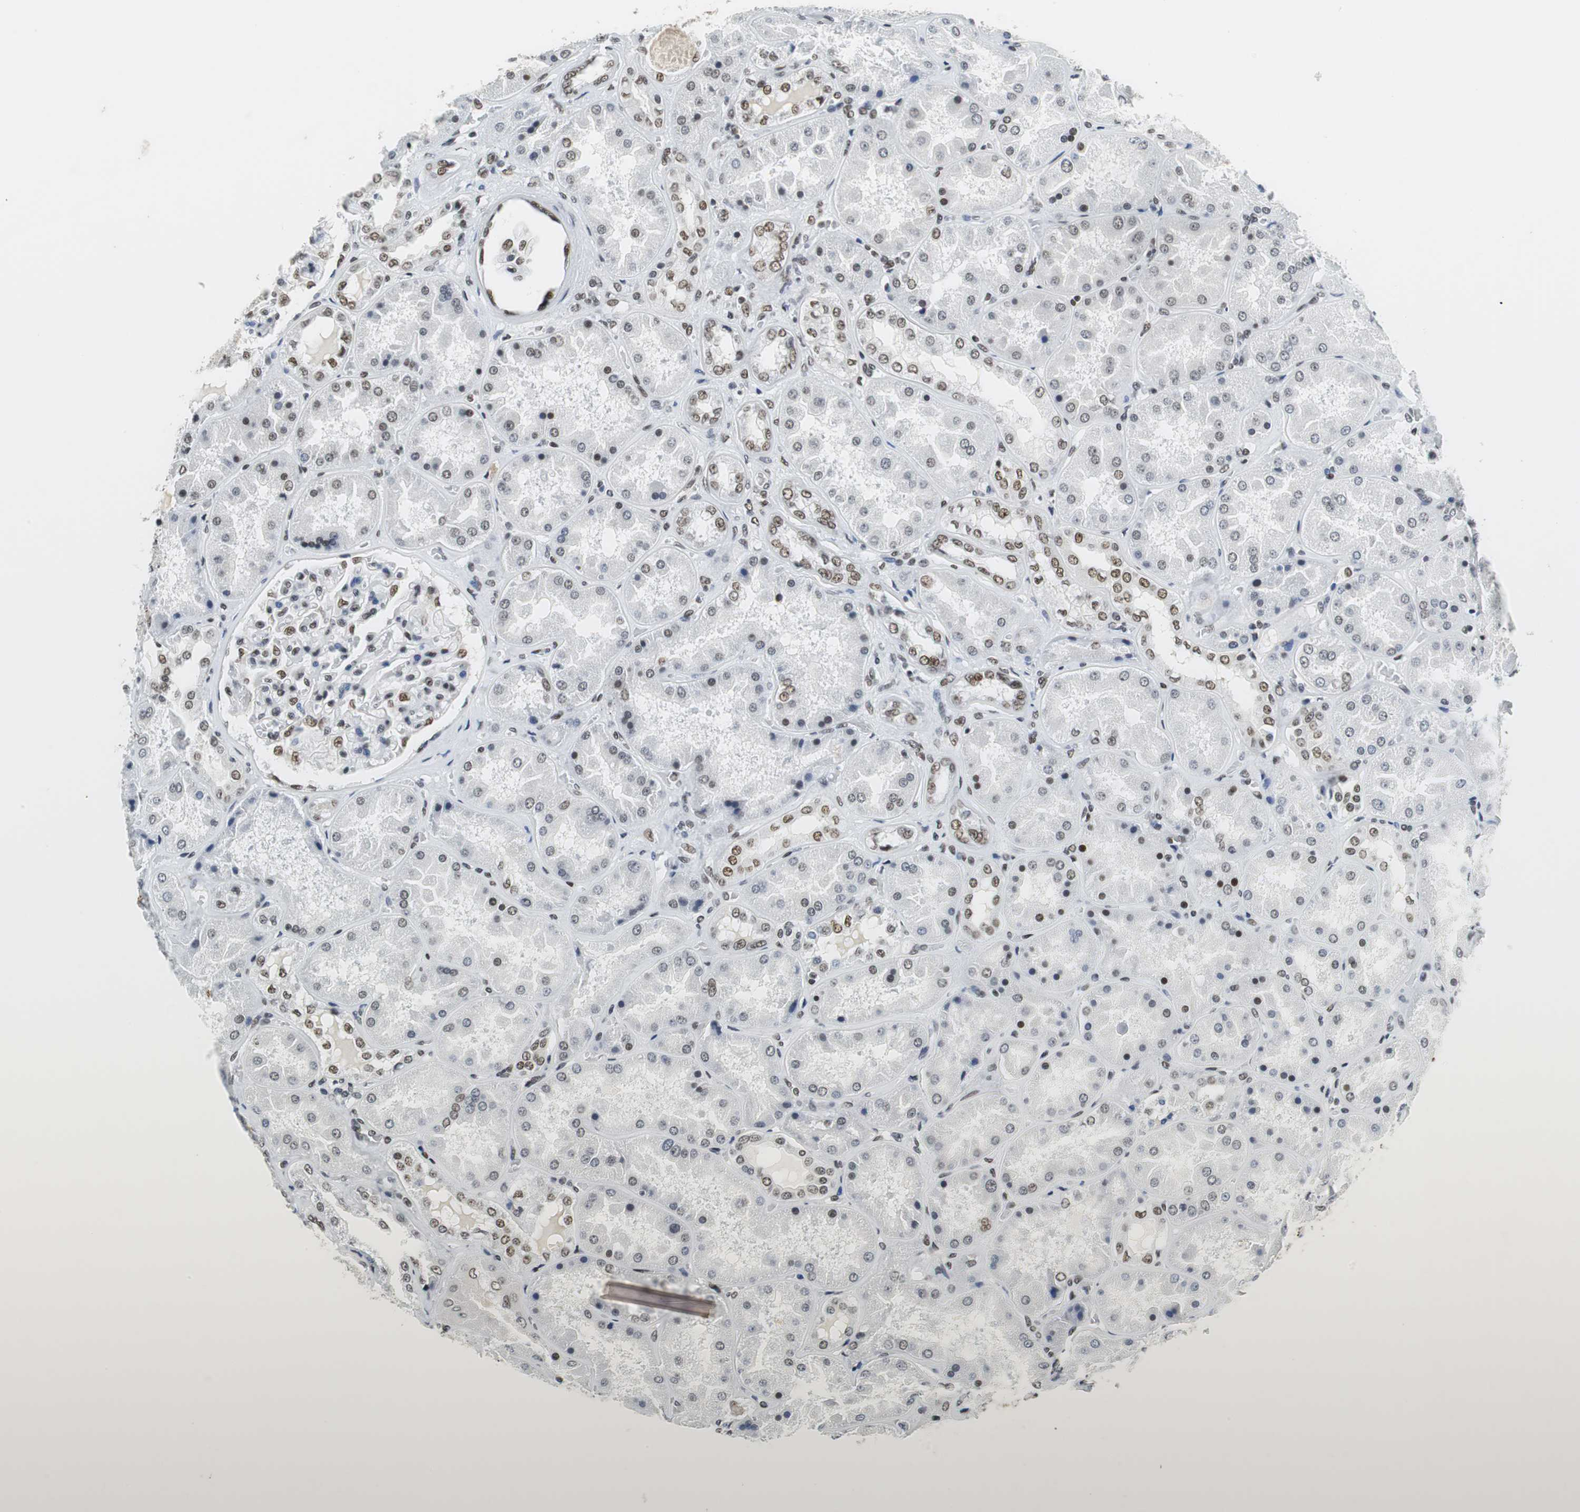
{"staining": {"intensity": "strong", "quantity": ">75%", "location": "nuclear"}, "tissue": "kidney", "cell_type": "Cells in glomeruli", "image_type": "normal", "snomed": [{"axis": "morphology", "description": "Normal tissue, NOS"}, {"axis": "topography", "description": "Kidney"}], "caption": "Immunohistochemistry (IHC) staining of unremarkable kidney, which shows high levels of strong nuclear positivity in approximately >75% of cells in glomeruli indicating strong nuclear protein expression. The staining was performed using DAB (3,3'-diaminobenzidine) (brown) for protein detection and nuclei were counterstained in hematoxylin (blue).", "gene": "PRKDC", "patient": {"sex": "female", "age": 56}}